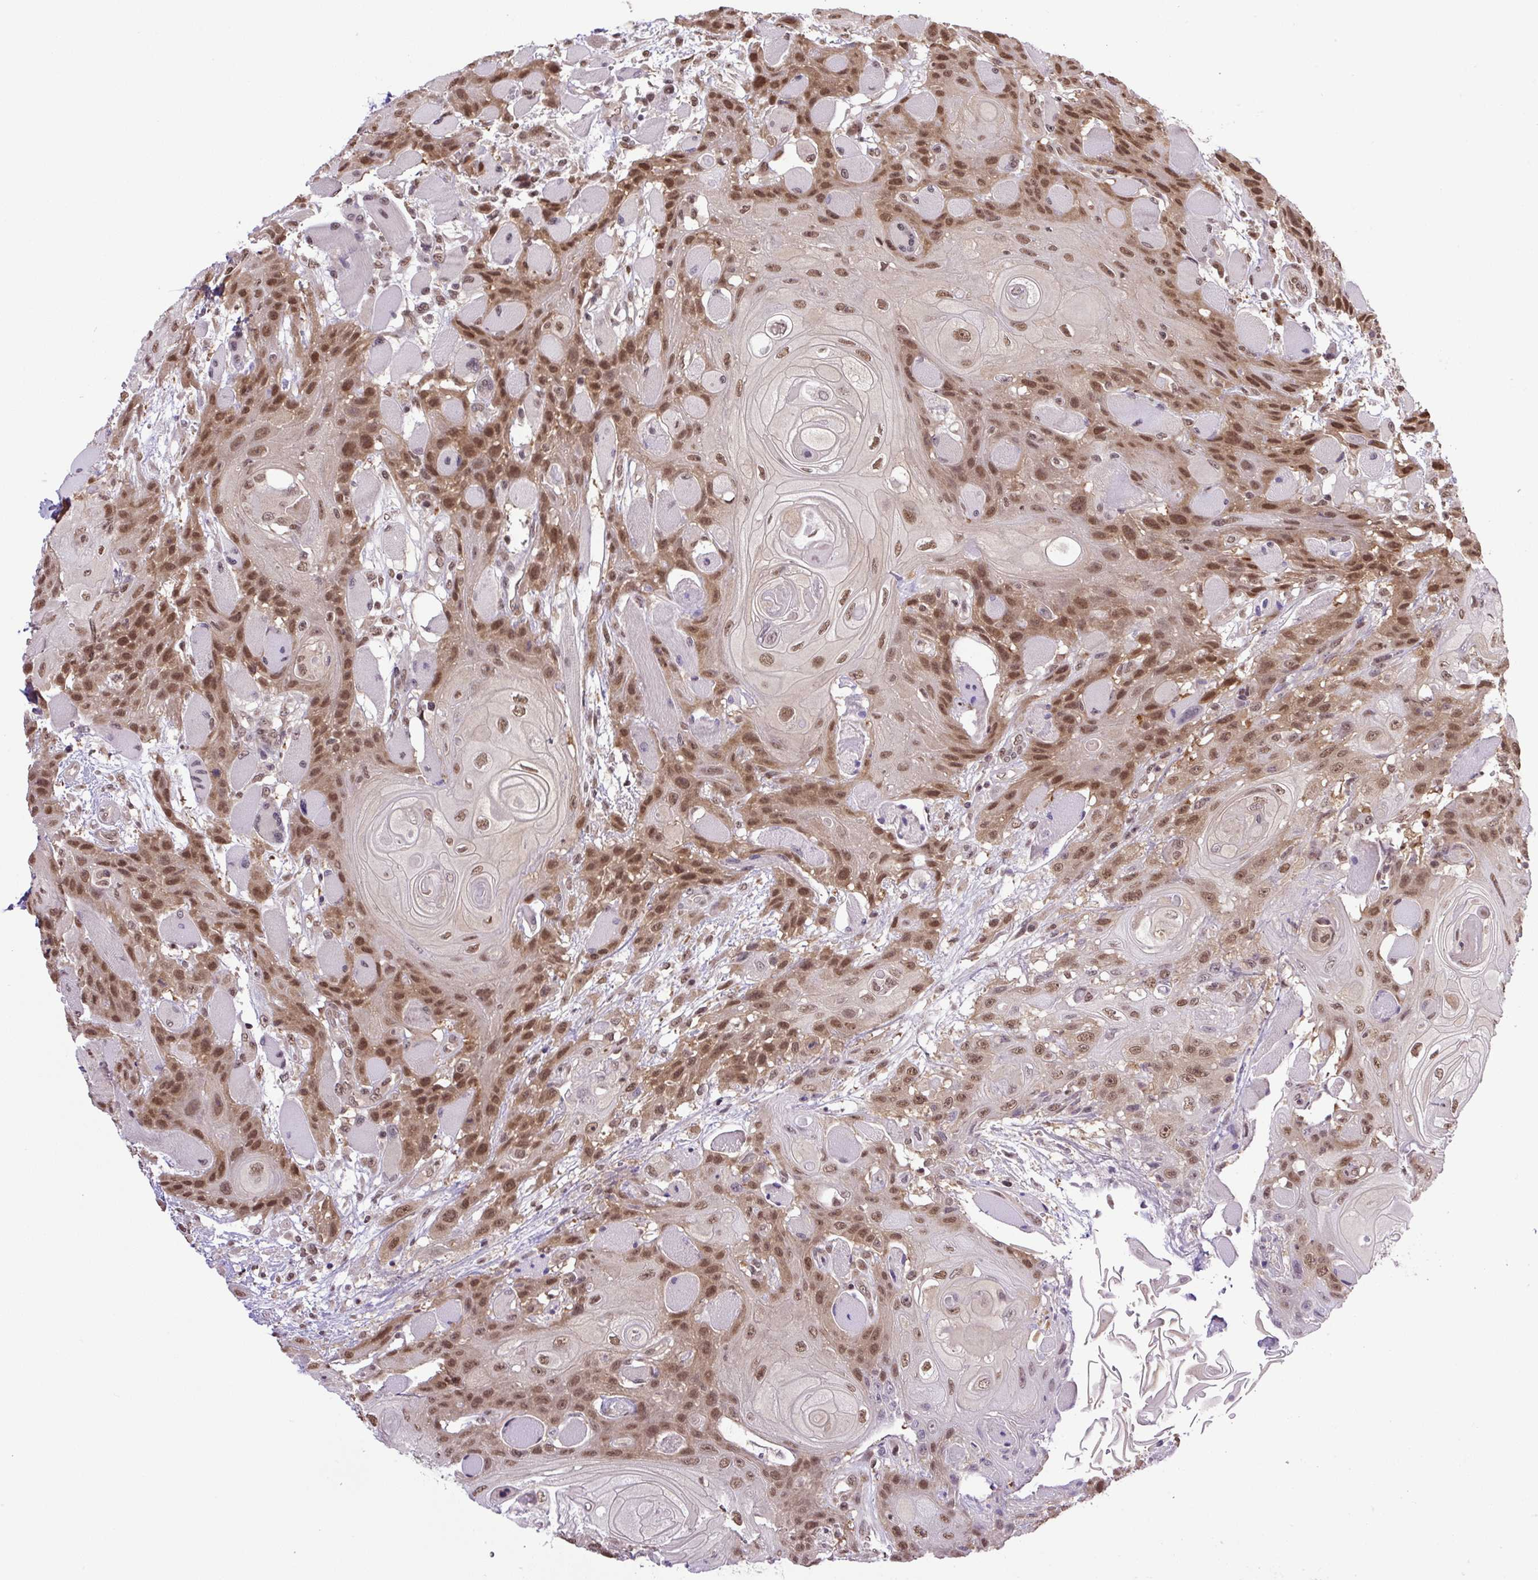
{"staining": {"intensity": "moderate", "quantity": ">75%", "location": "nuclear"}, "tissue": "head and neck cancer", "cell_type": "Tumor cells", "image_type": "cancer", "snomed": [{"axis": "morphology", "description": "Squamous cell carcinoma, NOS"}, {"axis": "topography", "description": "Head-Neck"}], "caption": "The image displays a brown stain indicating the presence of a protein in the nuclear of tumor cells in head and neck squamous cell carcinoma.", "gene": "SGTA", "patient": {"sex": "female", "age": 43}}